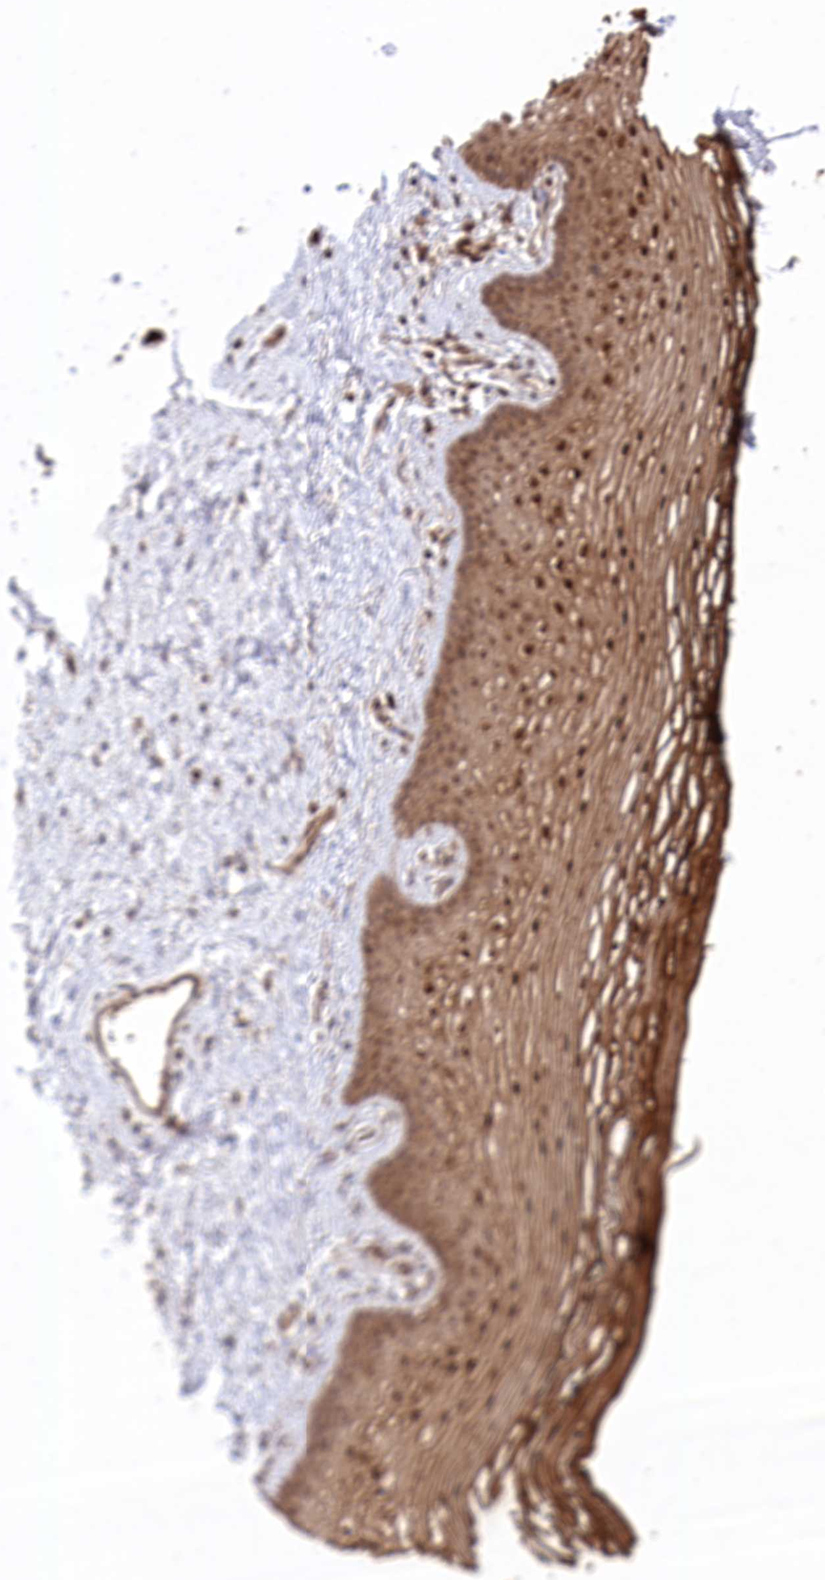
{"staining": {"intensity": "strong", "quantity": ">75%", "location": "cytoplasmic/membranous,nuclear"}, "tissue": "vagina", "cell_type": "Squamous epithelial cells", "image_type": "normal", "snomed": [{"axis": "morphology", "description": "Normal tissue, NOS"}, {"axis": "topography", "description": "Vagina"}], "caption": "Vagina stained with immunohistochemistry displays strong cytoplasmic/membranous,nuclear staining in approximately >75% of squamous epithelial cells. (DAB (3,3'-diaminobenzidine) IHC with brightfield microscopy, high magnification).", "gene": "LSG1", "patient": {"sex": "female", "age": 46}}